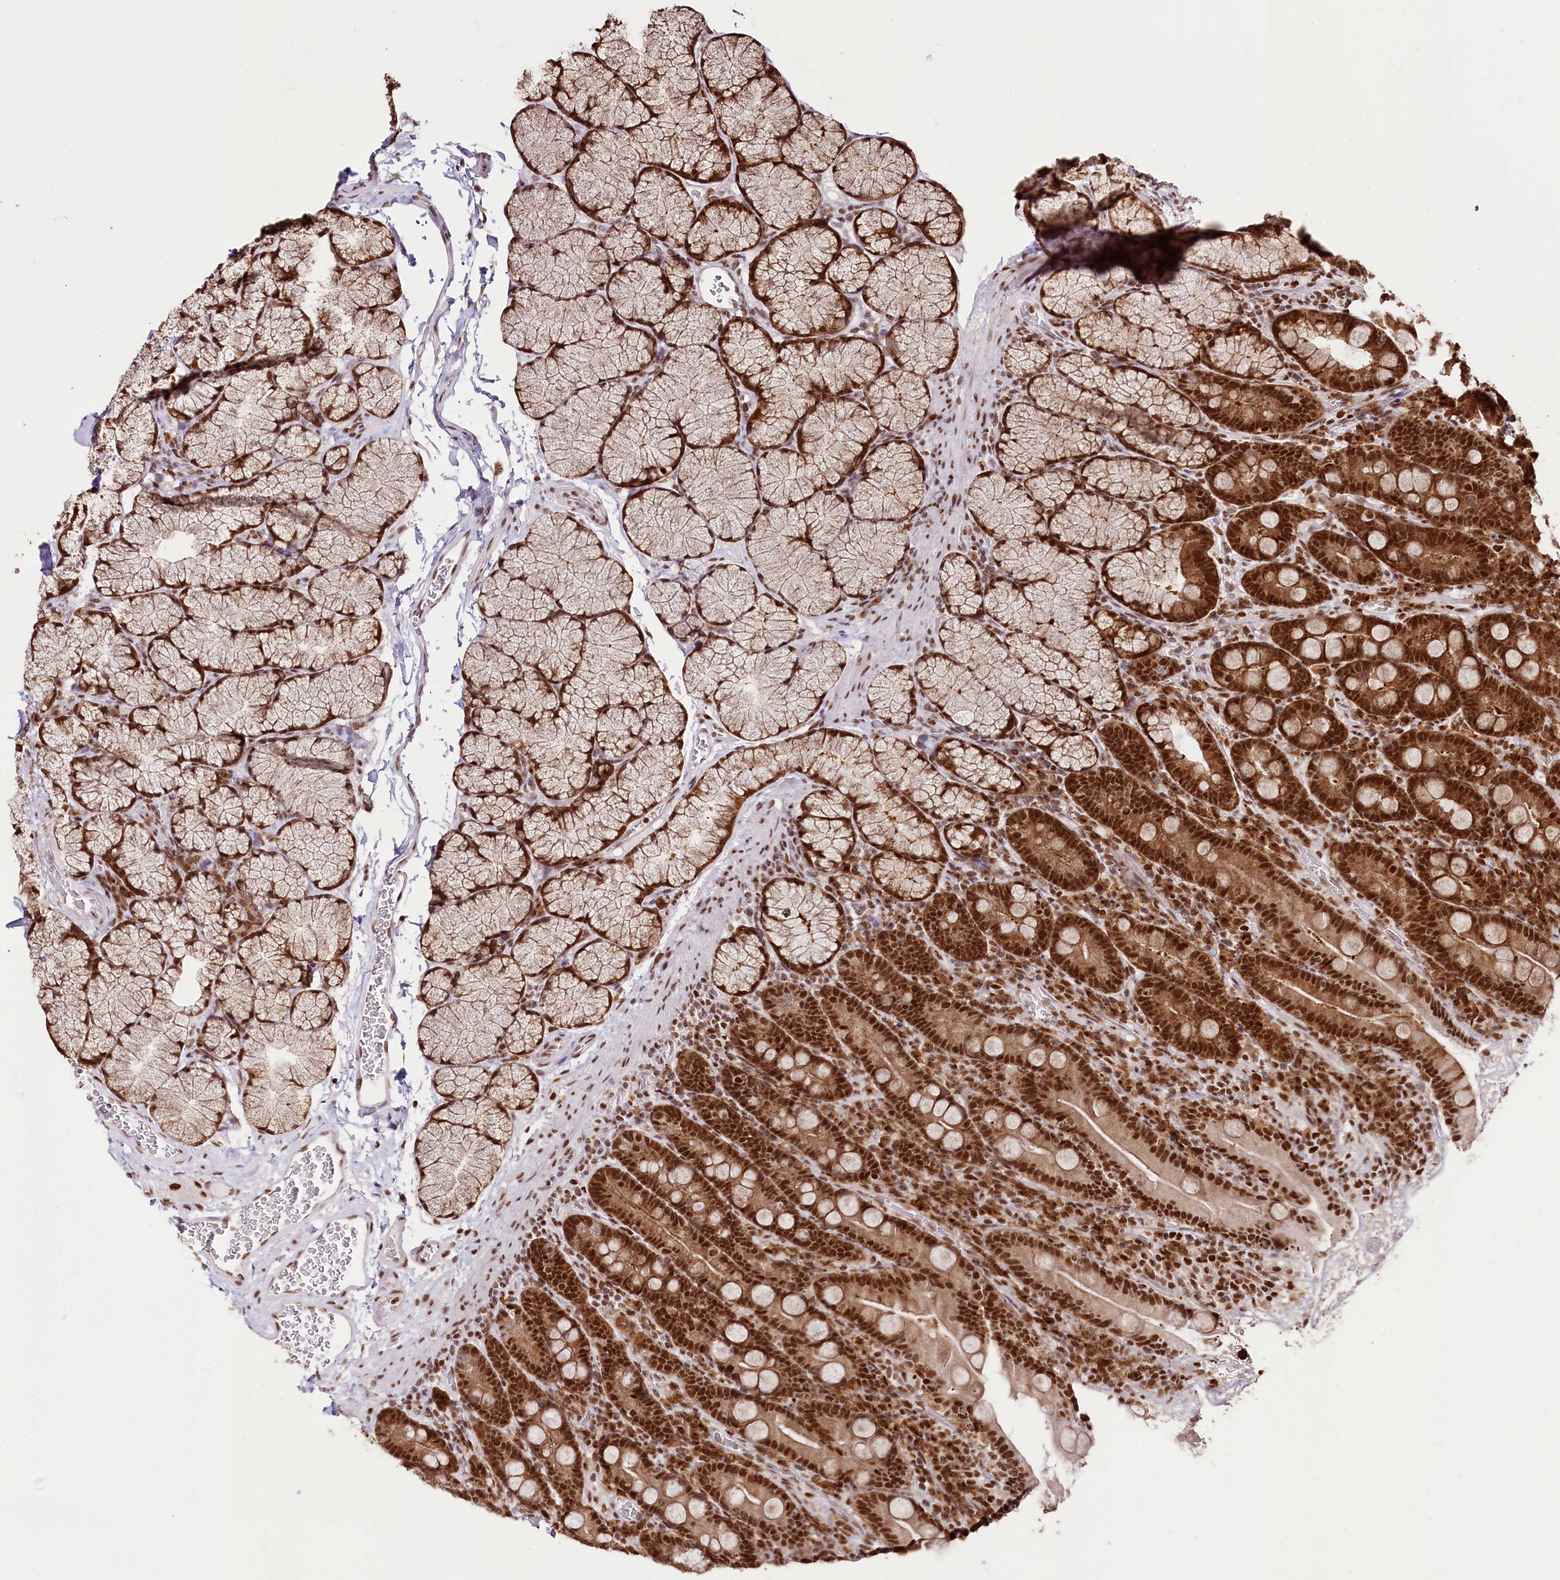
{"staining": {"intensity": "strong", "quantity": ">75%", "location": "cytoplasmic/membranous,nuclear"}, "tissue": "duodenum", "cell_type": "Glandular cells", "image_type": "normal", "snomed": [{"axis": "morphology", "description": "Normal tissue, NOS"}, {"axis": "topography", "description": "Duodenum"}], "caption": "An immunohistochemistry image of benign tissue is shown. Protein staining in brown highlights strong cytoplasmic/membranous,nuclear positivity in duodenum within glandular cells. The staining is performed using DAB (3,3'-diaminobenzidine) brown chromogen to label protein expression. The nuclei are counter-stained blue using hematoxylin.", "gene": "SMARCE1", "patient": {"sex": "male", "age": 35}}